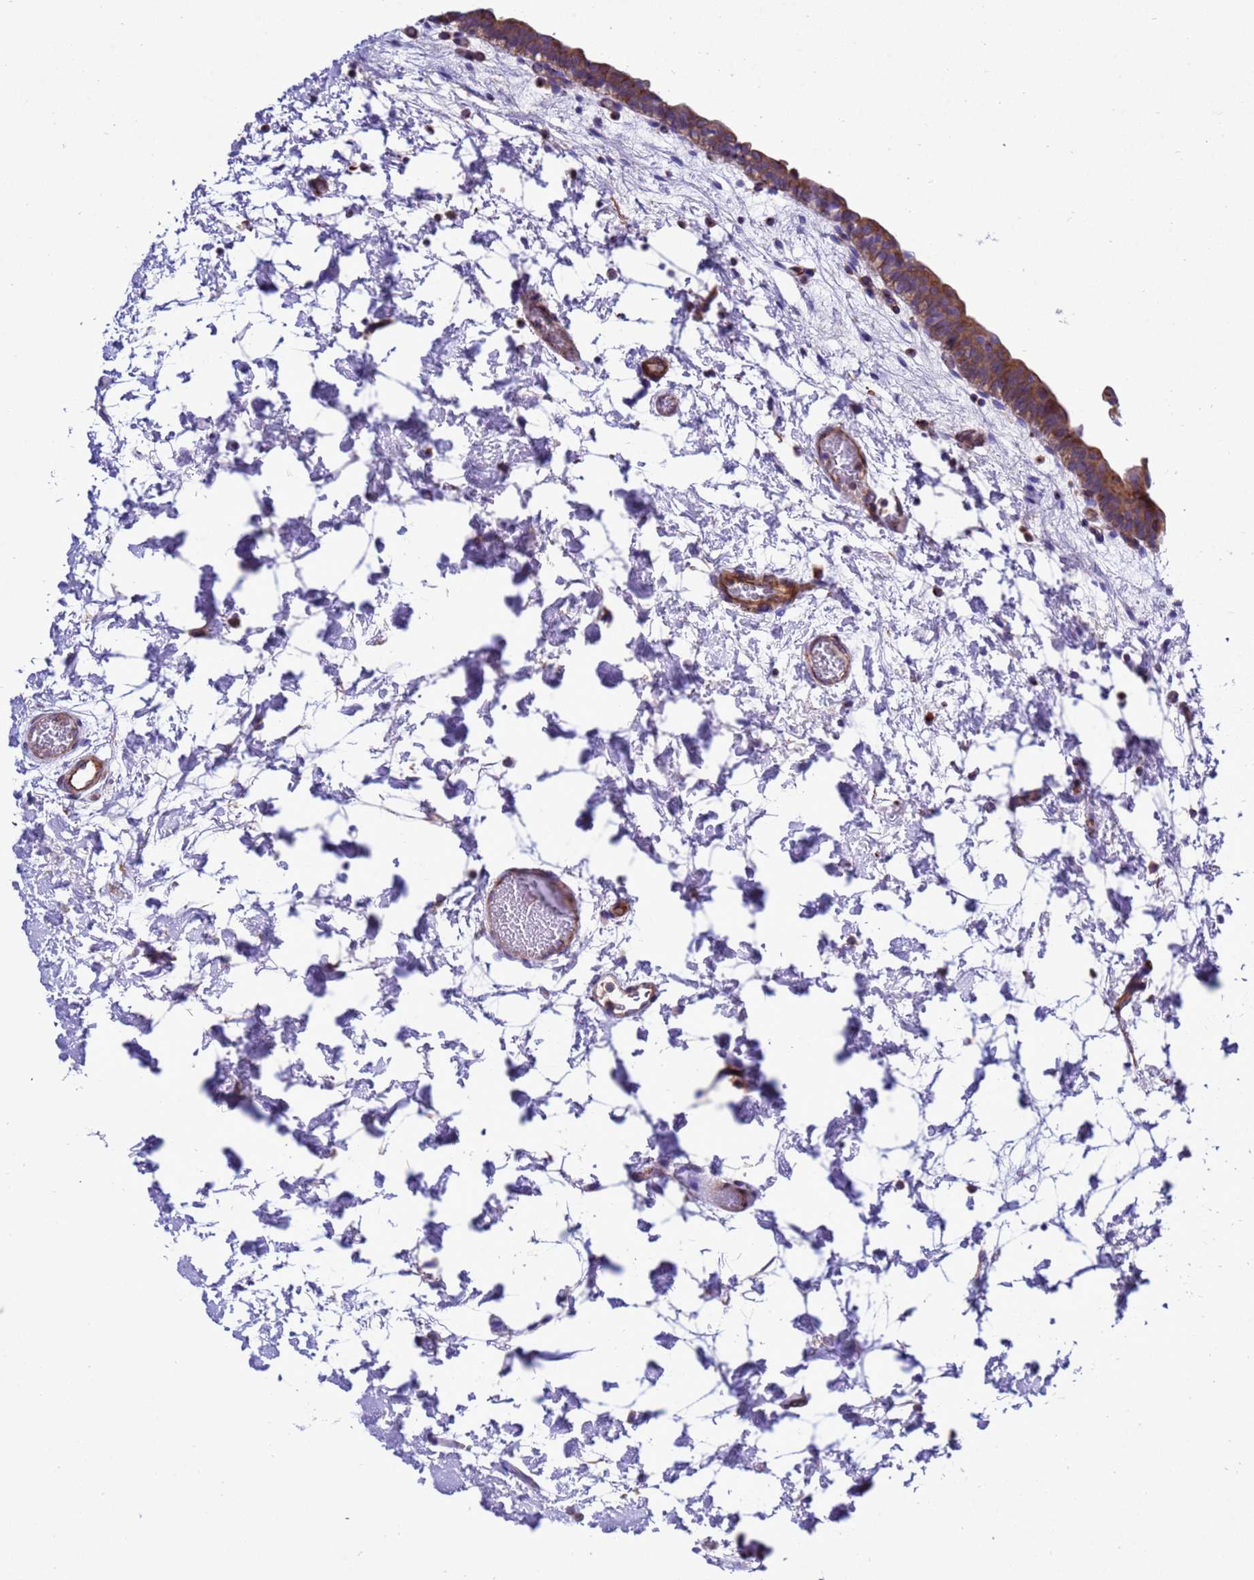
{"staining": {"intensity": "moderate", "quantity": "25%-75%", "location": "cytoplasmic/membranous"}, "tissue": "urinary bladder", "cell_type": "Urothelial cells", "image_type": "normal", "snomed": [{"axis": "morphology", "description": "Normal tissue, NOS"}, {"axis": "topography", "description": "Urinary bladder"}], "caption": "Human urinary bladder stained for a protein (brown) reveals moderate cytoplasmic/membranous positive positivity in approximately 25%-75% of urothelial cells.", "gene": "KICS2", "patient": {"sex": "male", "age": 83}}